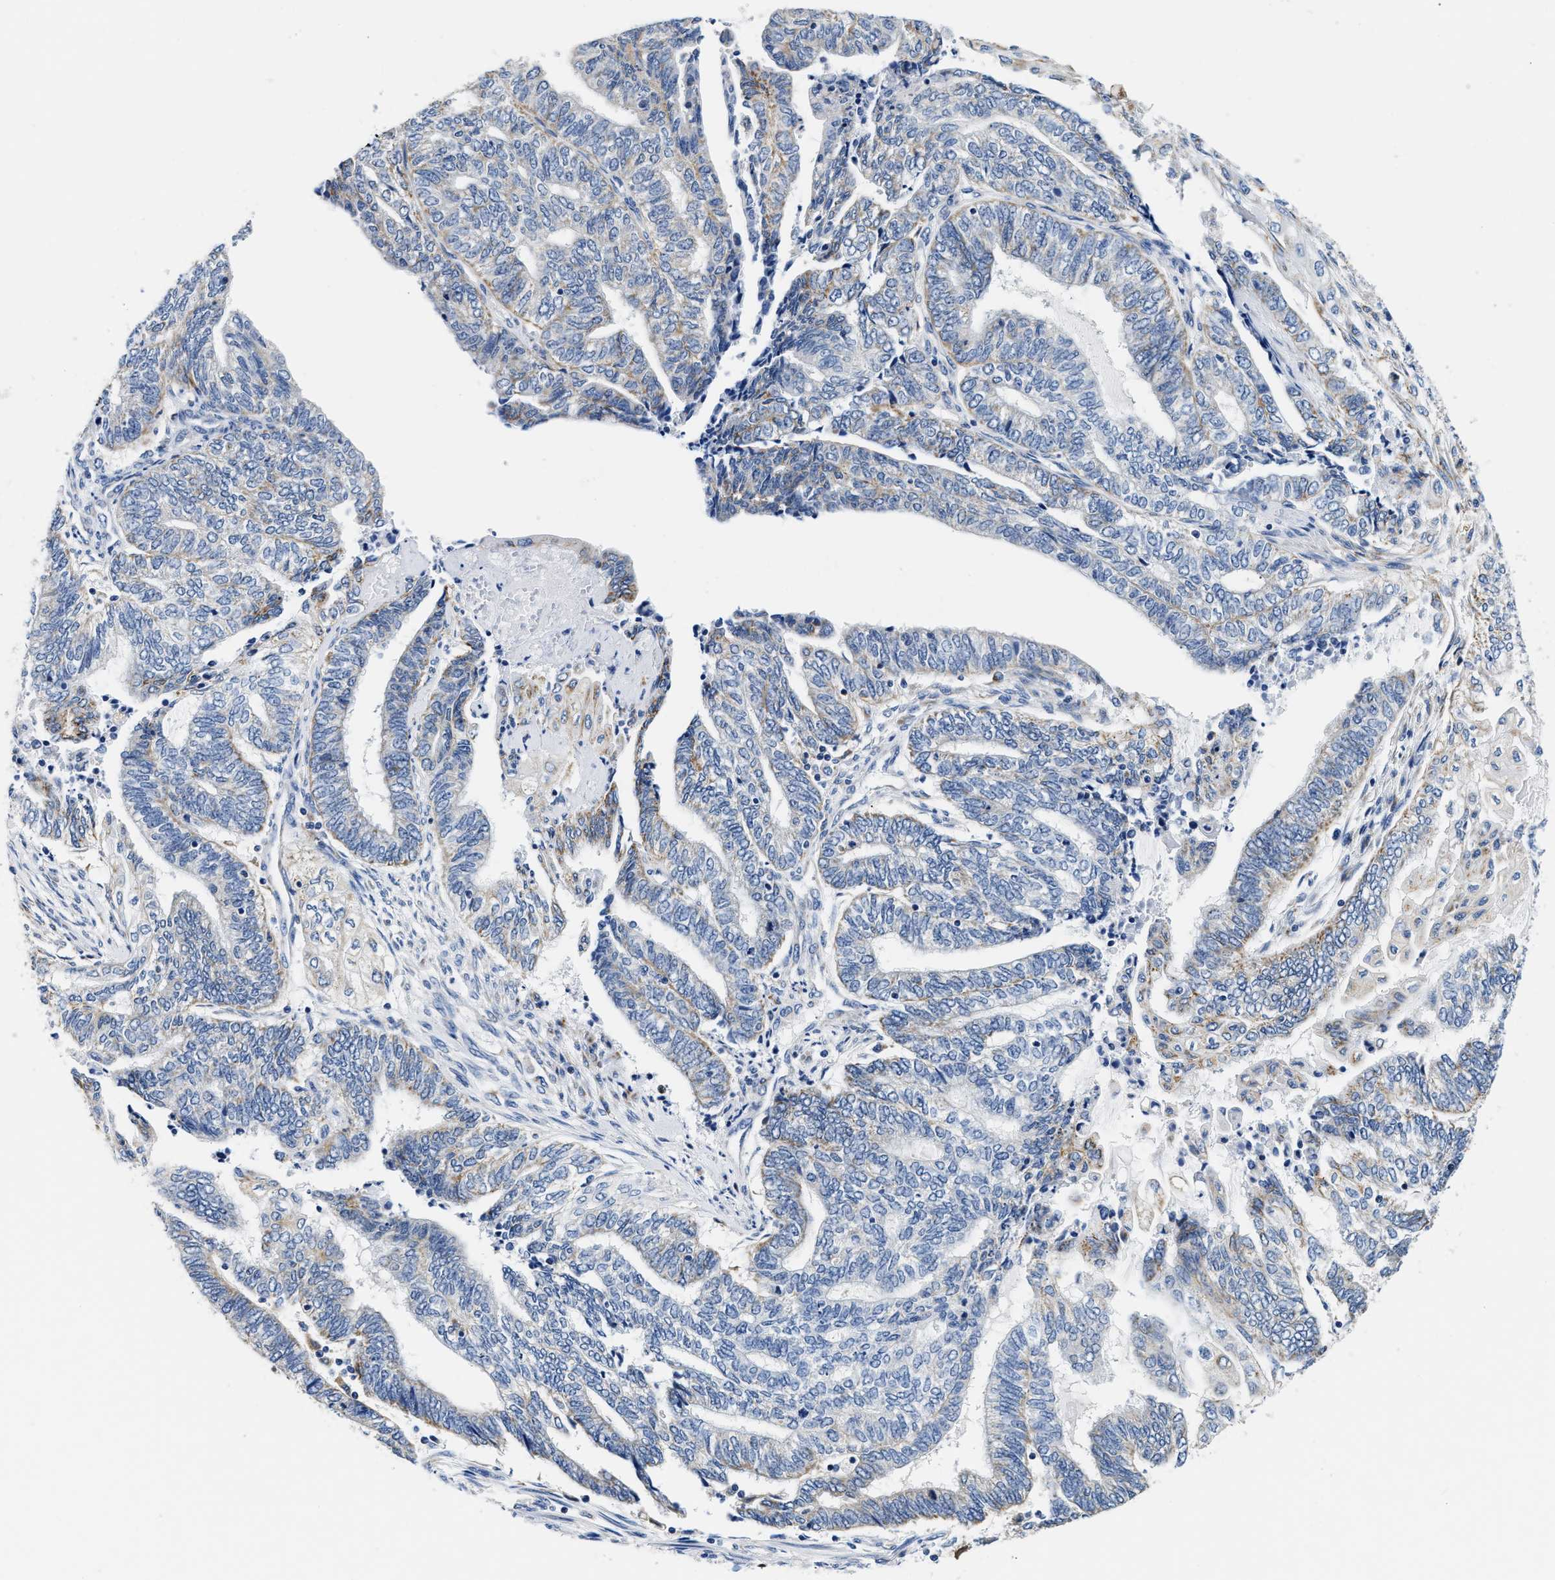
{"staining": {"intensity": "negative", "quantity": "none", "location": "none"}, "tissue": "endometrial cancer", "cell_type": "Tumor cells", "image_type": "cancer", "snomed": [{"axis": "morphology", "description": "Adenocarcinoma, NOS"}, {"axis": "topography", "description": "Uterus"}, {"axis": "topography", "description": "Endometrium"}], "caption": "Immunohistochemistry (IHC) of human endometrial cancer (adenocarcinoma) exhibits no positivity in tumor cells.", "gene": "ACADVL", "patient": {"sex": "female", "age": 70}}